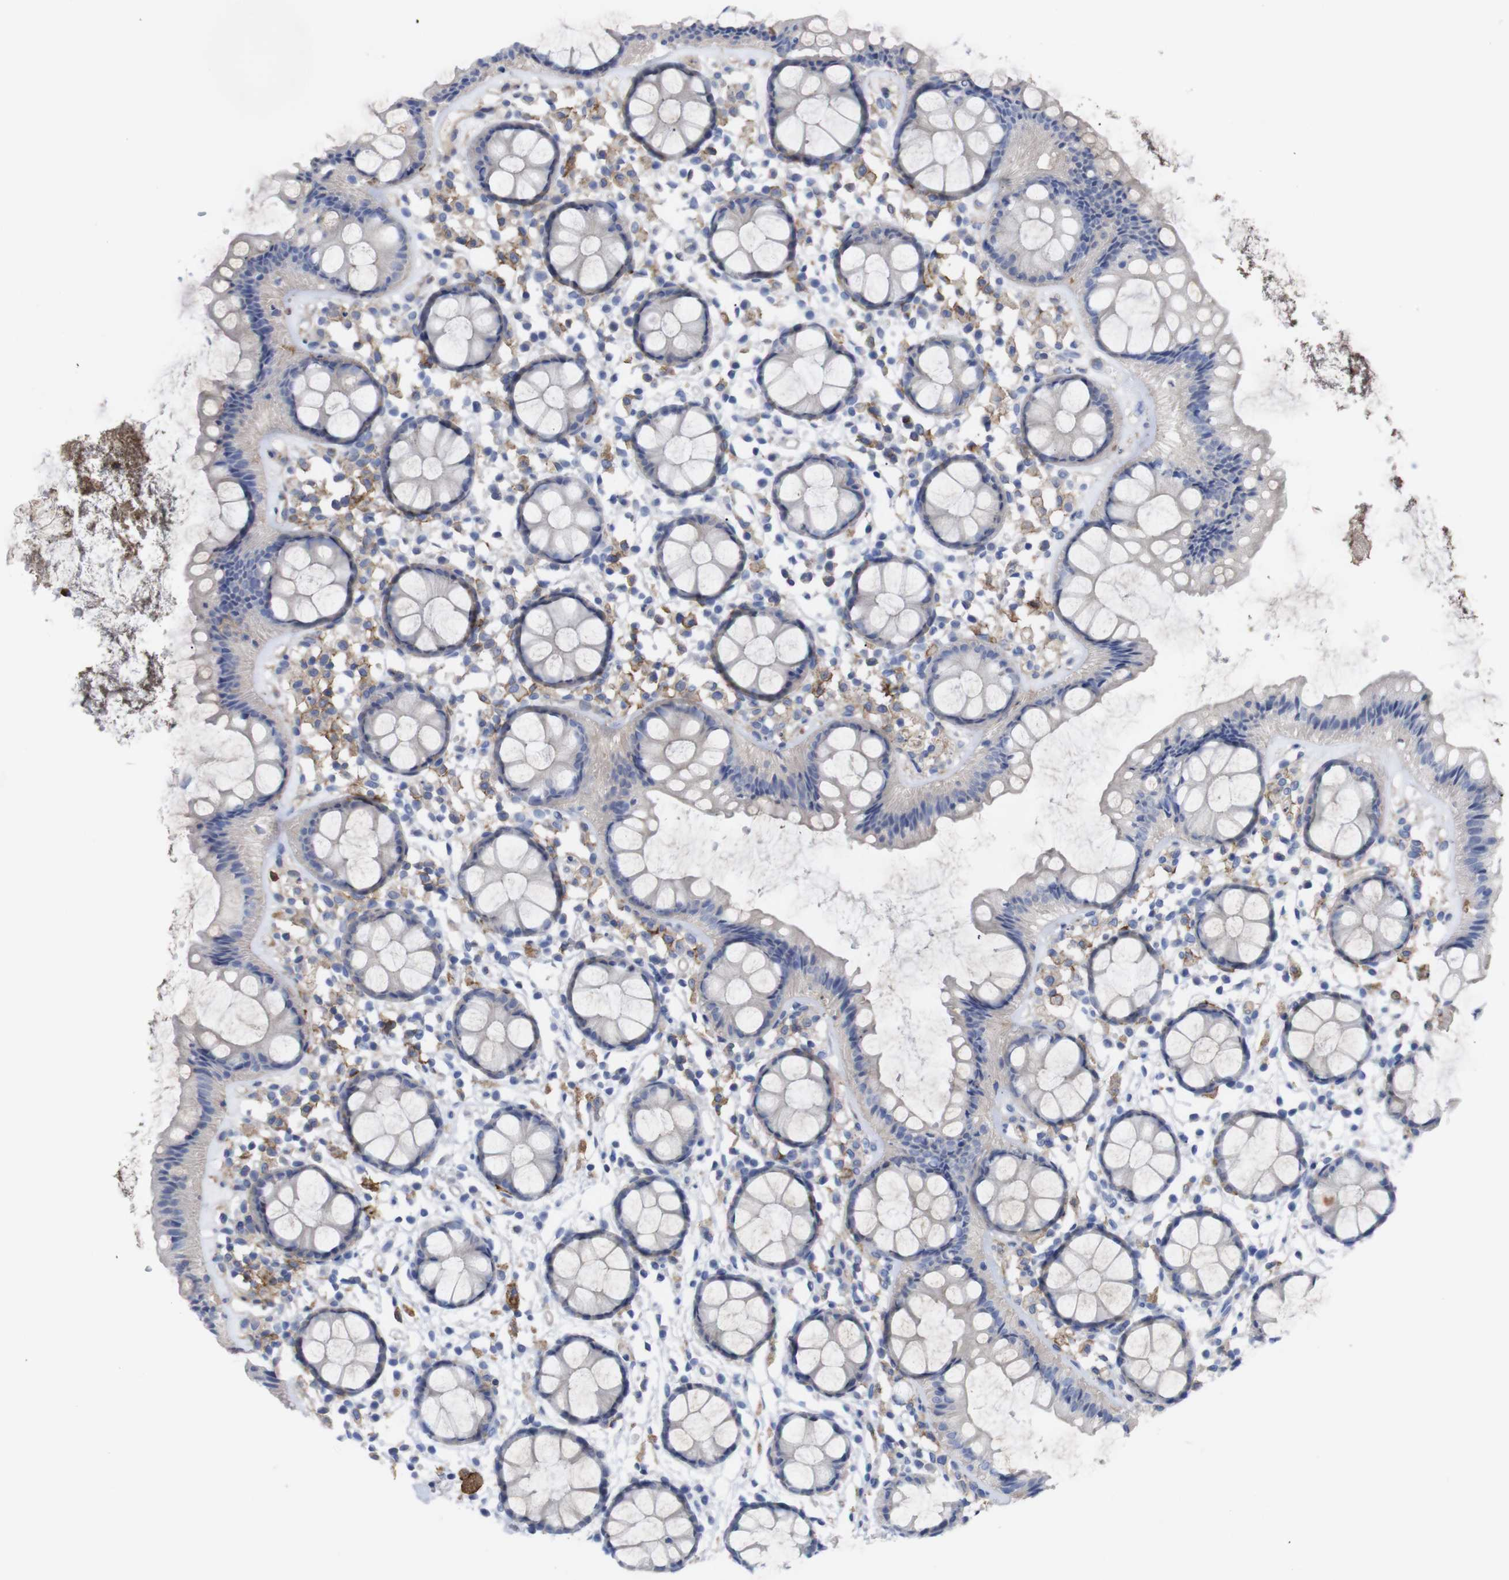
{"staining": {"intensity": "weak", "quantity": "<25%", "location": "cytoplasmic/membranous"}, "tissue": "rectum", "cell_type": "Glandular cells", "image_type": "normal", "snomed": [{"axis": "morphology", "description": "Normal tissue, NOS"}, {"axis": "topography", "description": "Rectum"}], "caption": "Photomicrograph shows no protein staining in glandular cells of benign rectum. The staining was performed using DAB (3,3'-diaminobenzidine) to visualize the protein expression in brown, while the nuclei were stained in blue with hematoxylin (Magnification: 20x).", "gene": "C5AR1", "patient": {"sex": "female", "age": 66}}